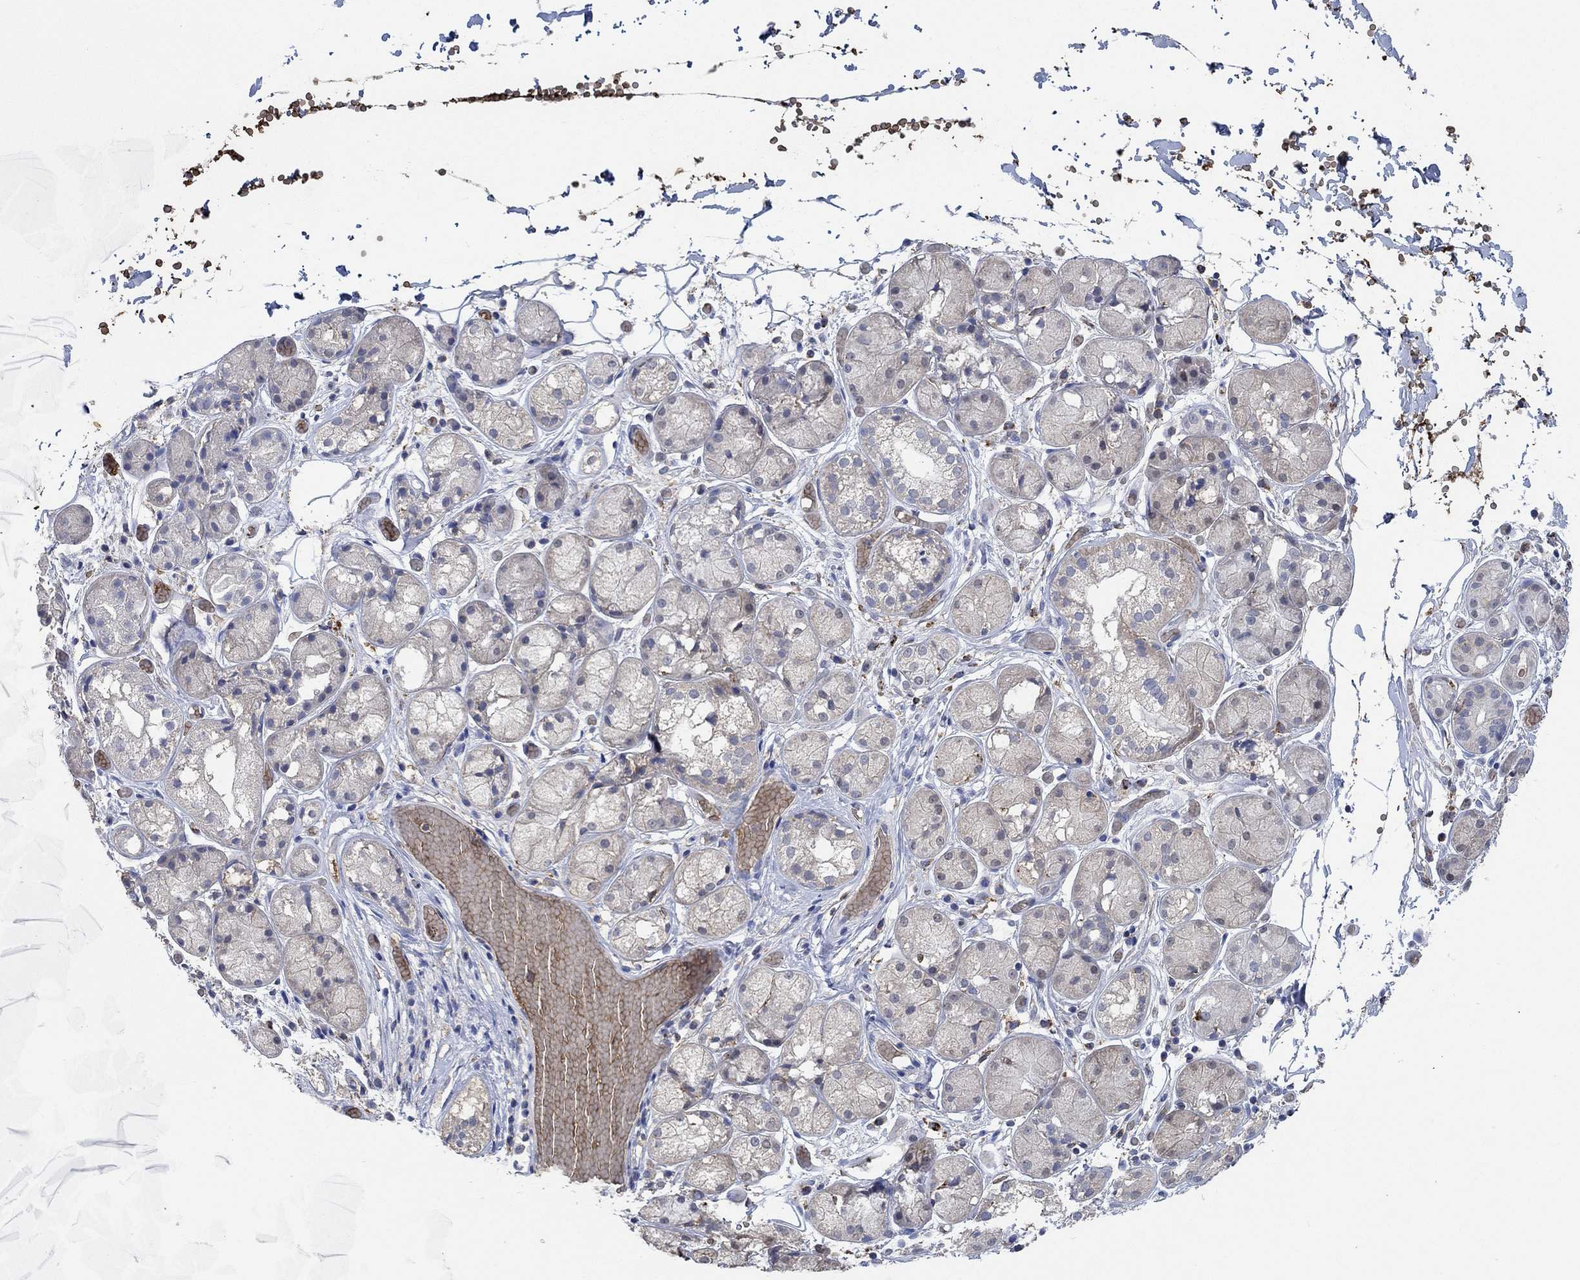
{"staining": {"intensity": "negative", "quantity": "none", "location": "none"}, "tissue": "salivary gland", "cell_type": "Glandular cells", "image_type": "normal", "snomed": [{"axis": "morphology", "description": "Normal tissue, NOS"}, {"axis": "topography", "description": "Salivary gland"}, {"axis": "topography", "description": "Peripheral nerve tissue"}], "caption": "High power microscopy histopathology image of an immunohistochemistry photomicrograph of normal salivary gland, revealing no significant positivity in glandular cells. Nuclei are stained in blue.", "gene": "MPP1", "patient": {"sex": "male", "age": 71}}